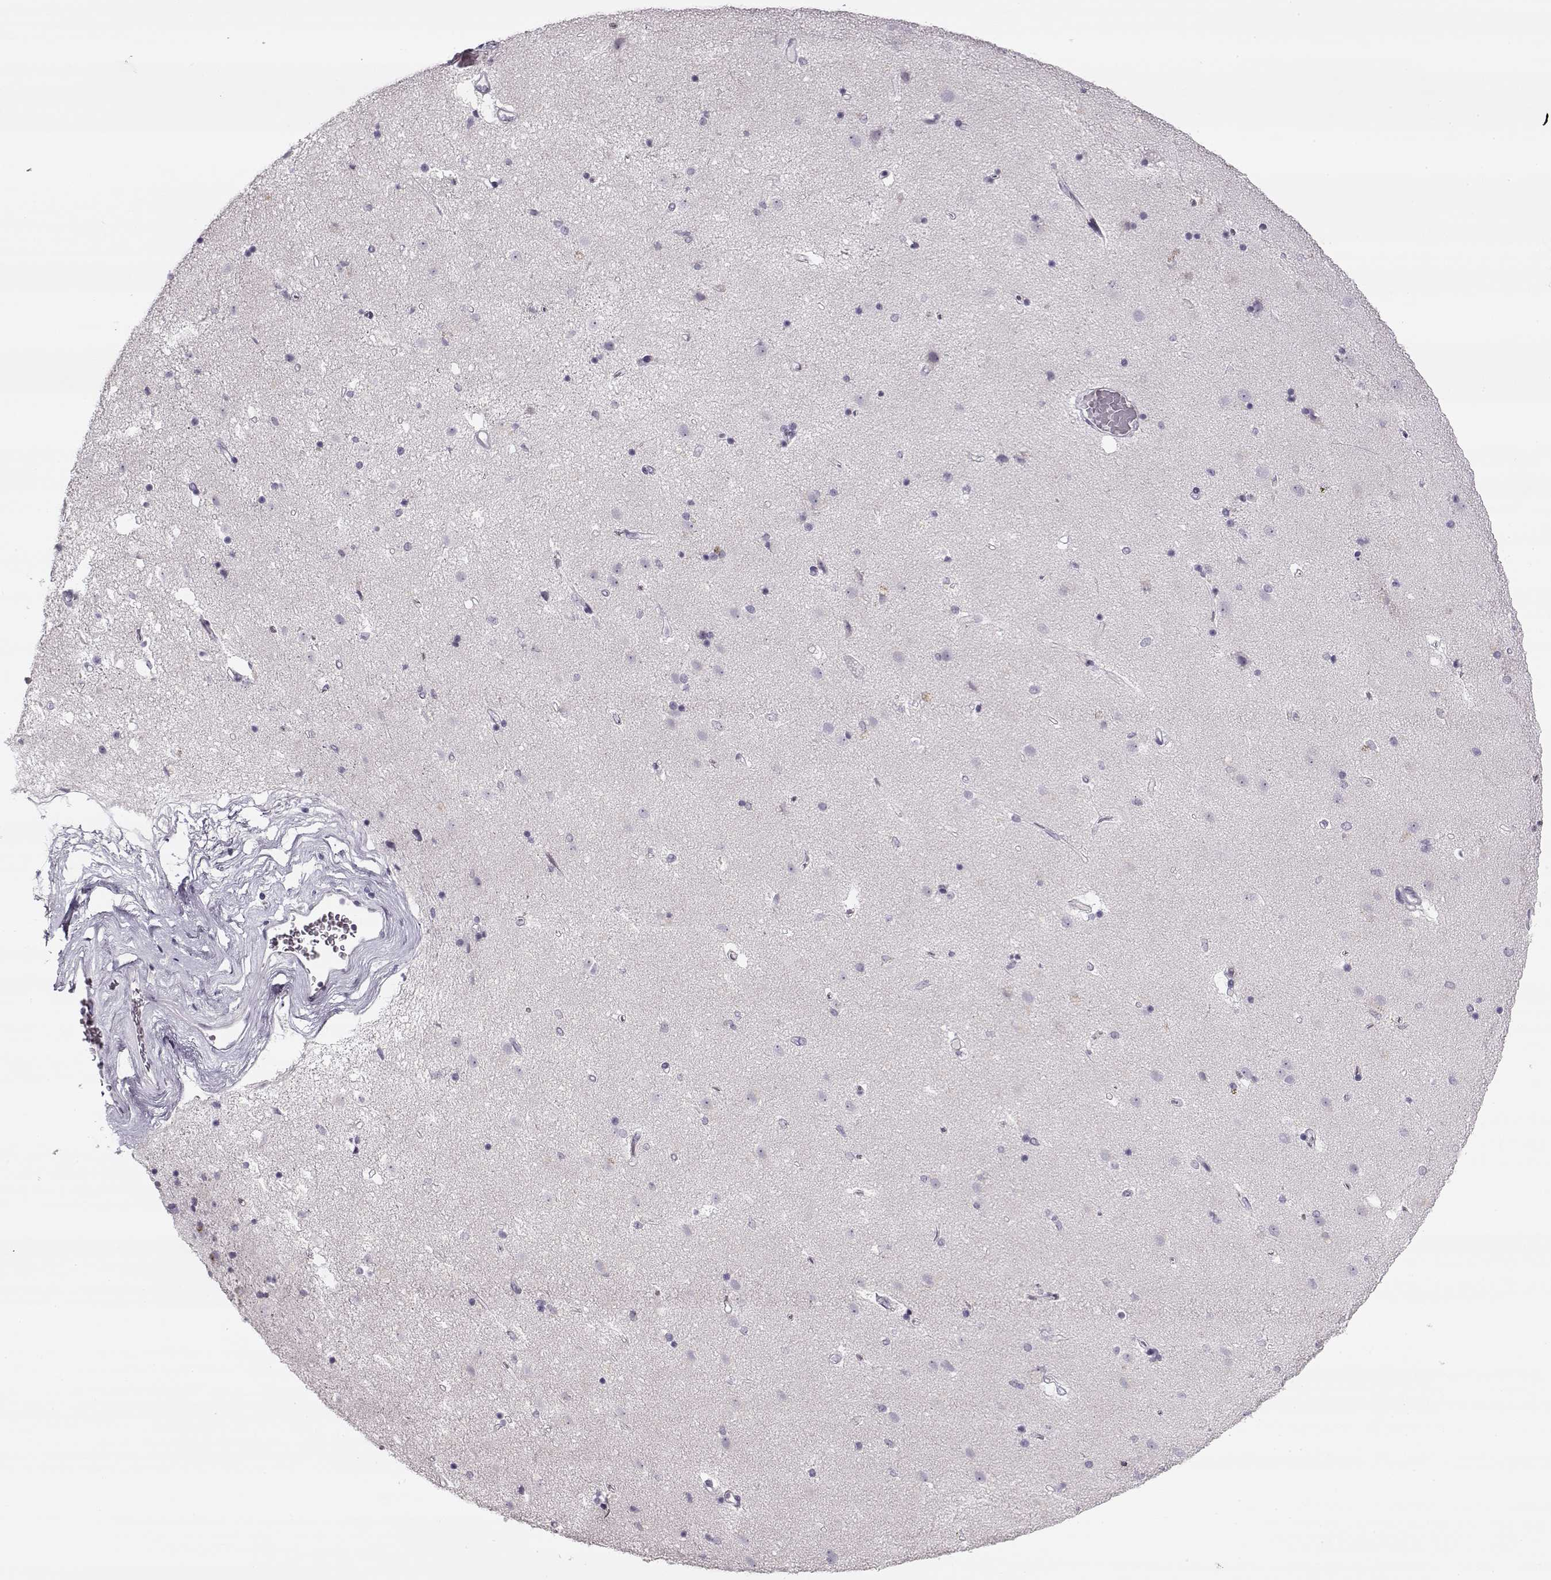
{"staining": {"intensity": "negative", "quantity": "none", "location": "none"}, "tissue": "caudate", "cell_type": "Glial cells", "image_type": "normal", "snomed": [{"axis": "morphology", "description": "Normal tissue, NOS"}, {"axis": "topography", "description": "Lateral ventricle wall"}], "caption": "Histopathology image shows no significant protein staining in glial cells of benign caudate.", "gene": "PNMT", "patient": {"sex": "female", "age": 71}}